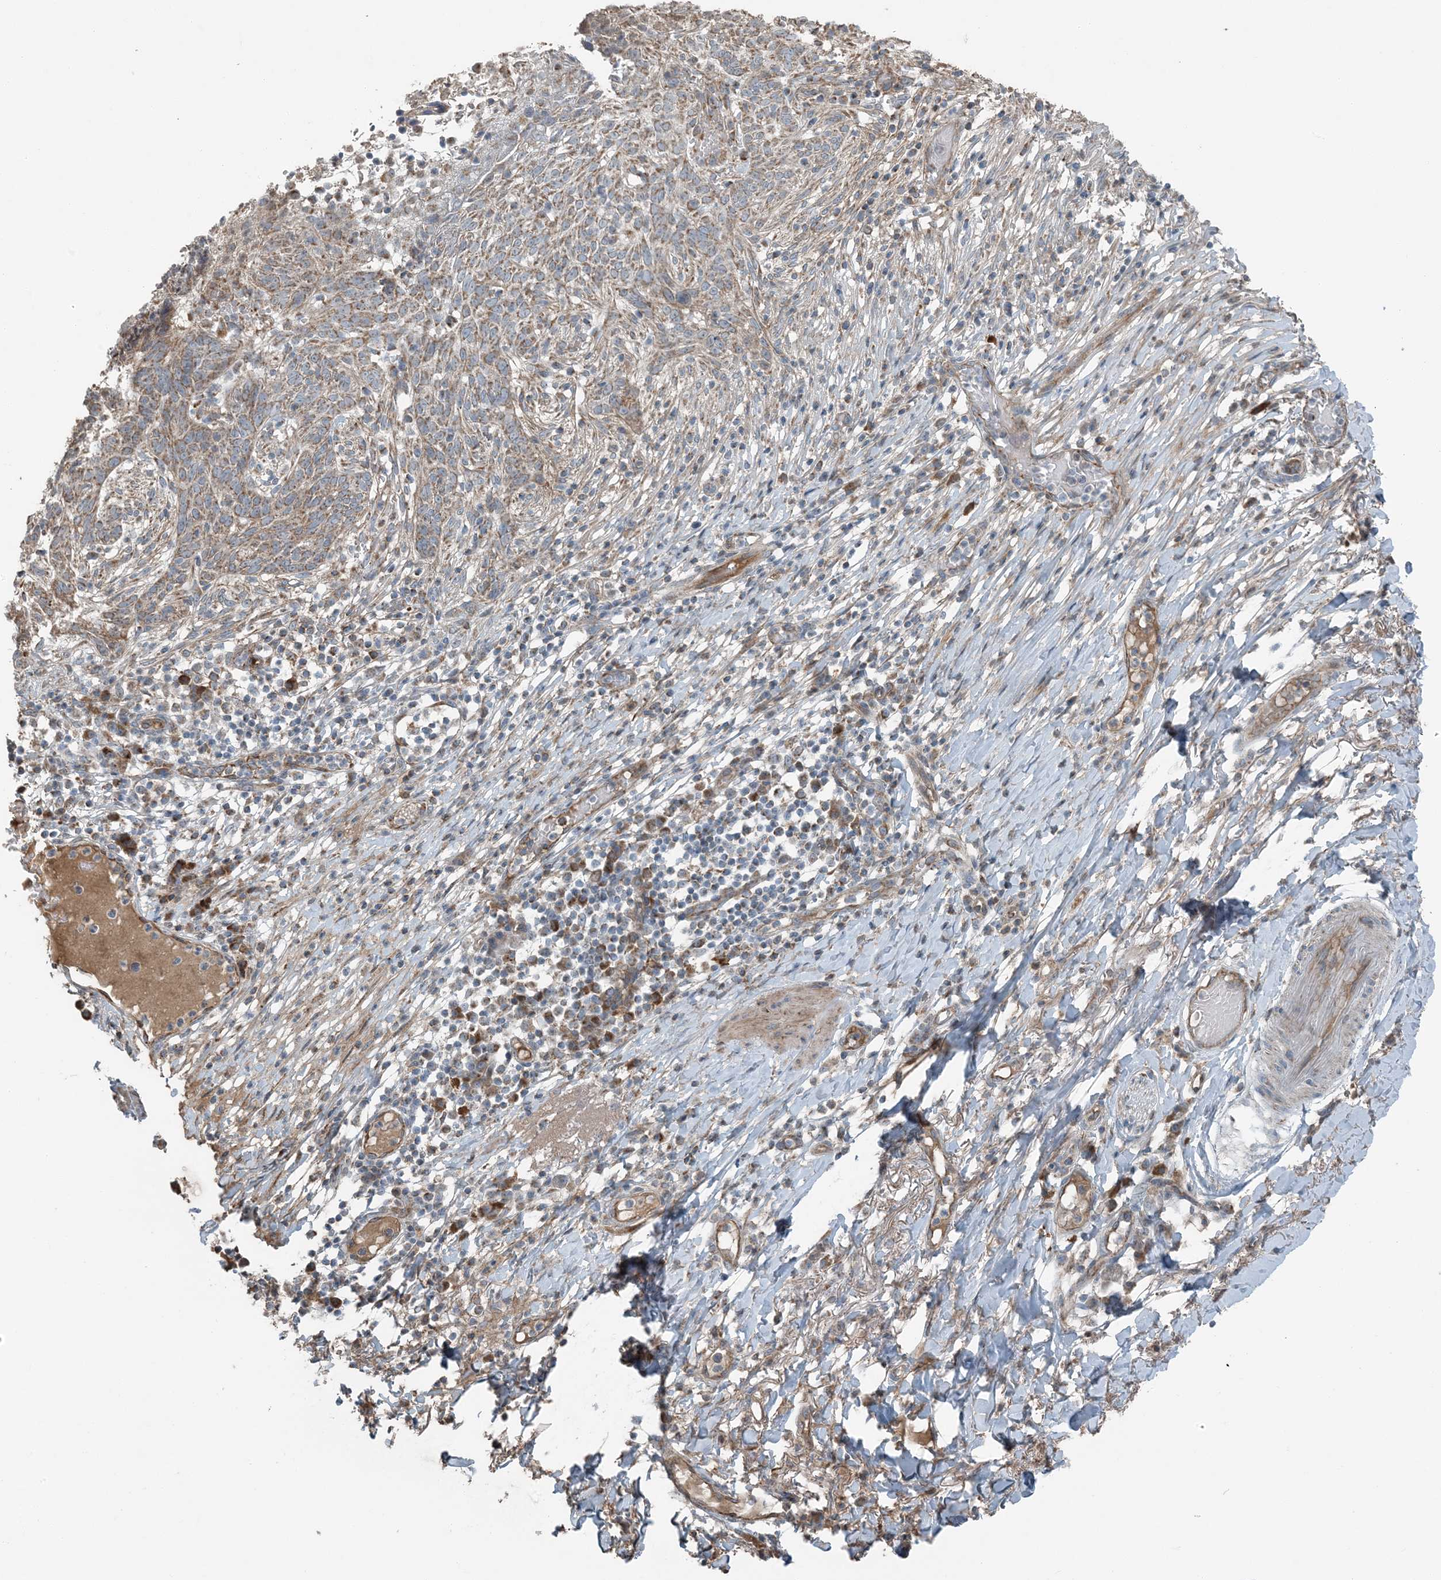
{"staining": {"intensity": "moderate", "quantity": ">75%", "location": "cytoplasmic/membranous"}, "tissue": "skin cancer", "cell_type": "Tumor cells", "image_type": "cancer", "snomed": [{"axis": "morphology", "description": "Normal tissue, NOS"}, {"axis": "morphology", "description": "Basal cell carcinoma"}, {"axis": "topography", "description": "Skin"}], "caption": "Approximately >75% of tumor cells in skin cancer (basal cell carcinoma) show moderate cytoplasmic/membranous protein positivity as visualized by brown immunohistochemical staining.", "gene": "PILRB", "patient": {"sex": "male", "age": 64}}